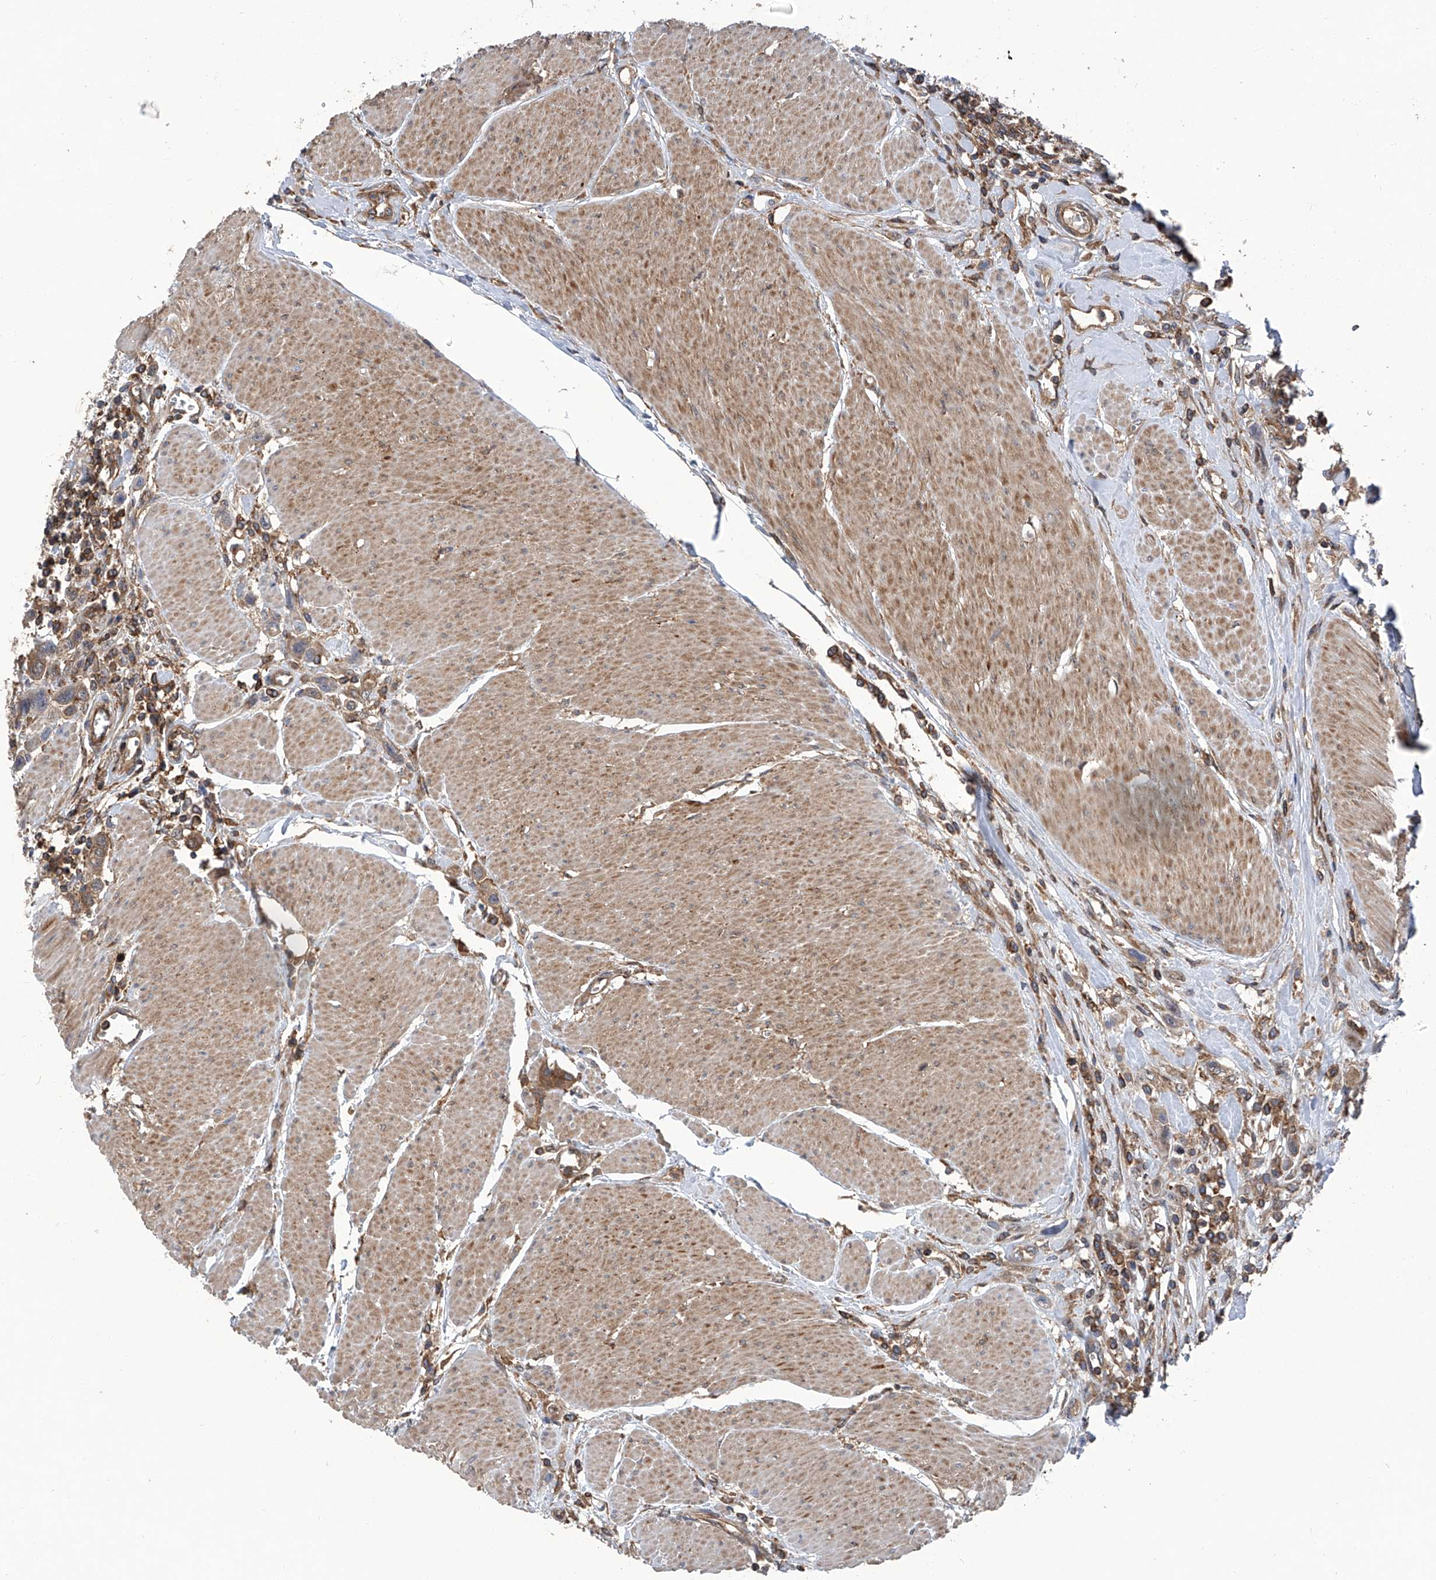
{"staining": {"intensity": "moderate", "quantity": ">75%", "location": "cytoplasmic/membranous"}, "tissue": "urothelial cancer", "cell_type": "Tumor cells", "image_type": "cancer", "snomed": [{"axis": "morphology", "description": "Urothelial carcinoma, High grade"}, {"axis": "topography", "description": "Urinary bladder"}], "caption": "A medium amount of moderate cytoplasmic/membranous positivity is present in about >75% of tumor cells in high-grade urothelial carcinoma tissue.", "gene": "SMAP1", "patient": {"sex": "male", "age": 50}}